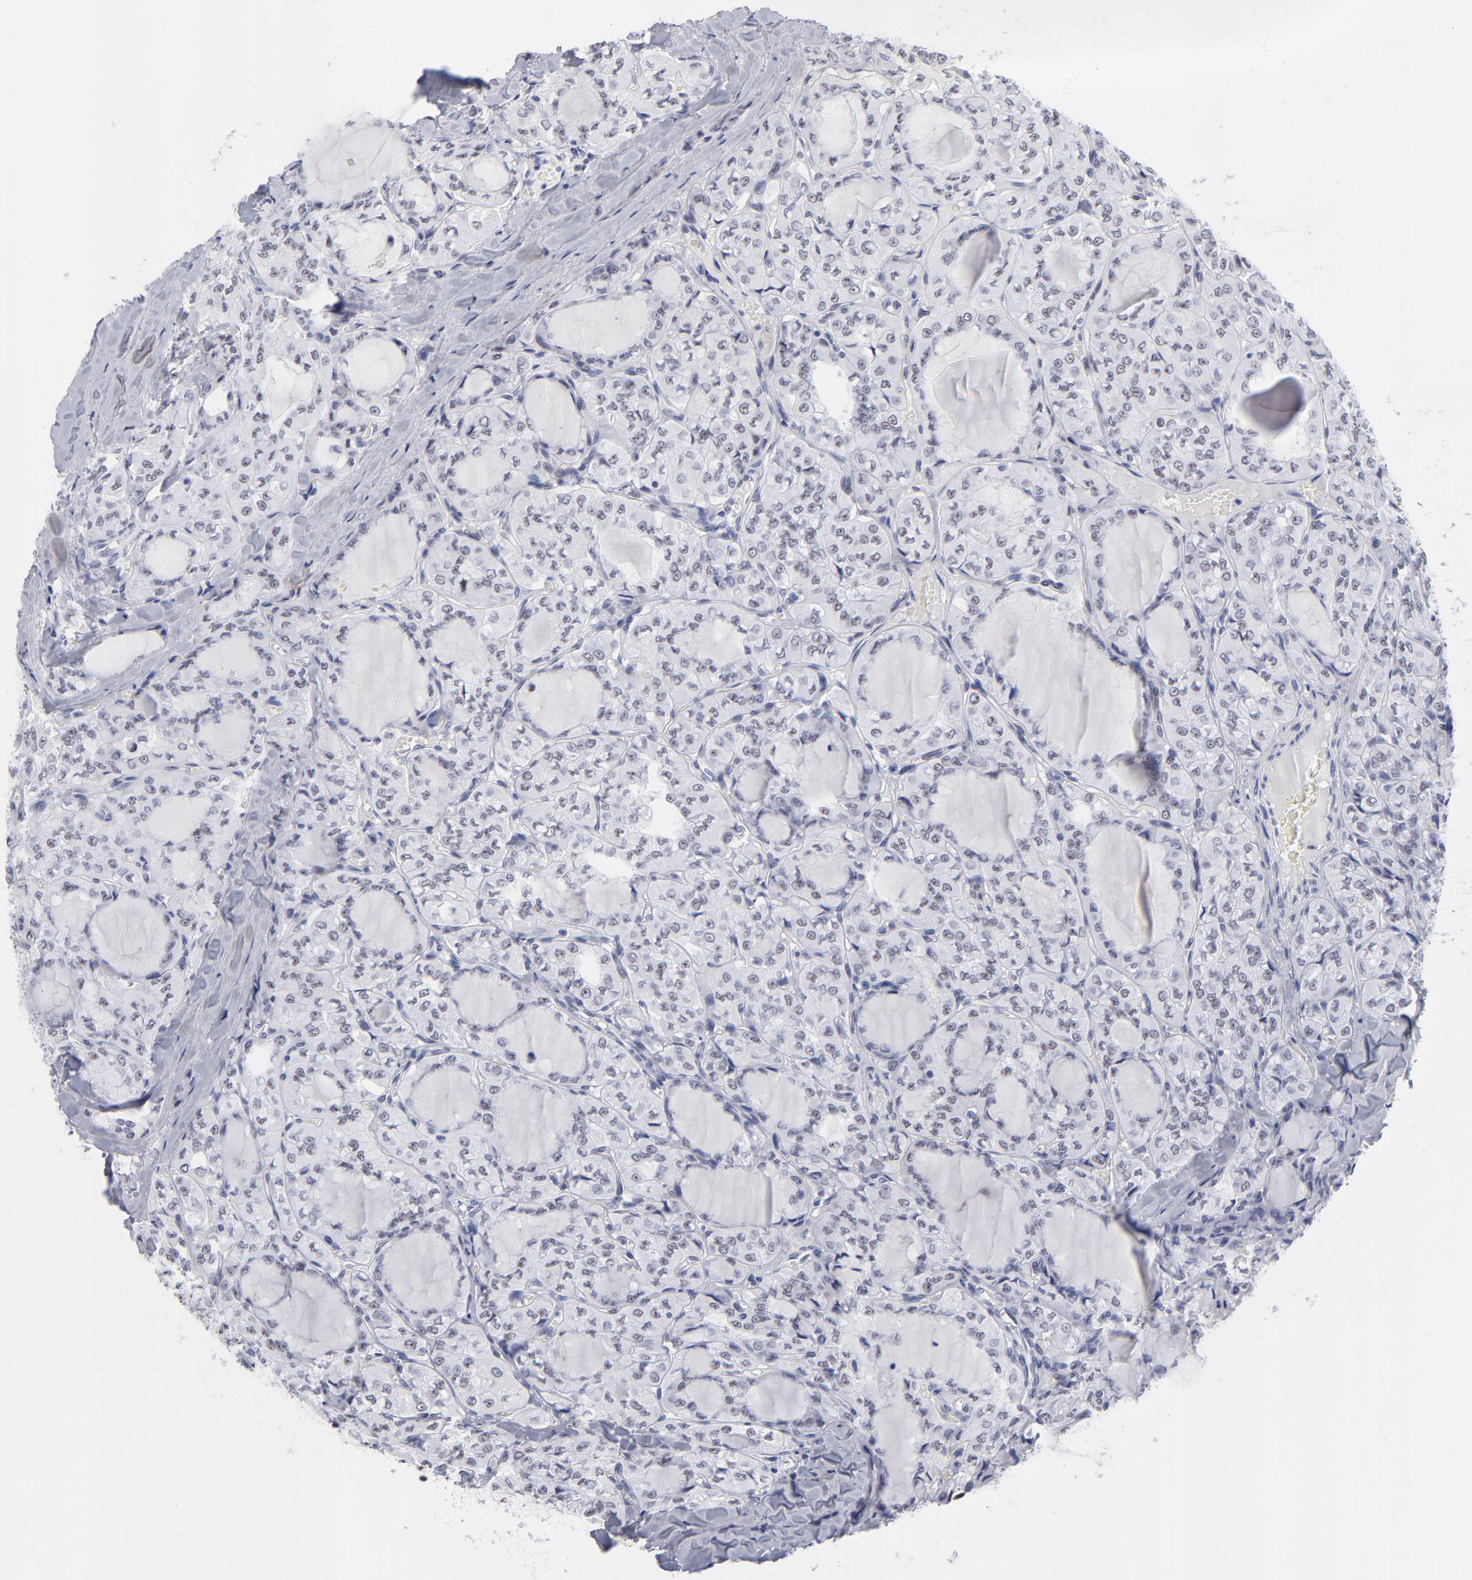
{"staining": {"intensity": "weak", "quantity": "<25%", "location": "nuclear"}, "tissue": "thyroid cancer", "cell_type": "Tumor cells", "image_type": "cancer", "snomed": [{"axis": "morphology", "description": "Papillary adenocarcinoma, NOS"}, {"axis": "topography", "description": "Thyroid gland"}], "caption": "DAB (3,3'-diaminobenzidine) immunohistochemical staining of human papillary adenocarcinoma (thyroid) demonstrates no significant expression in tumor cells.", "gene": "SNRPB", "patient": {"sex": "male", "age": 20}}